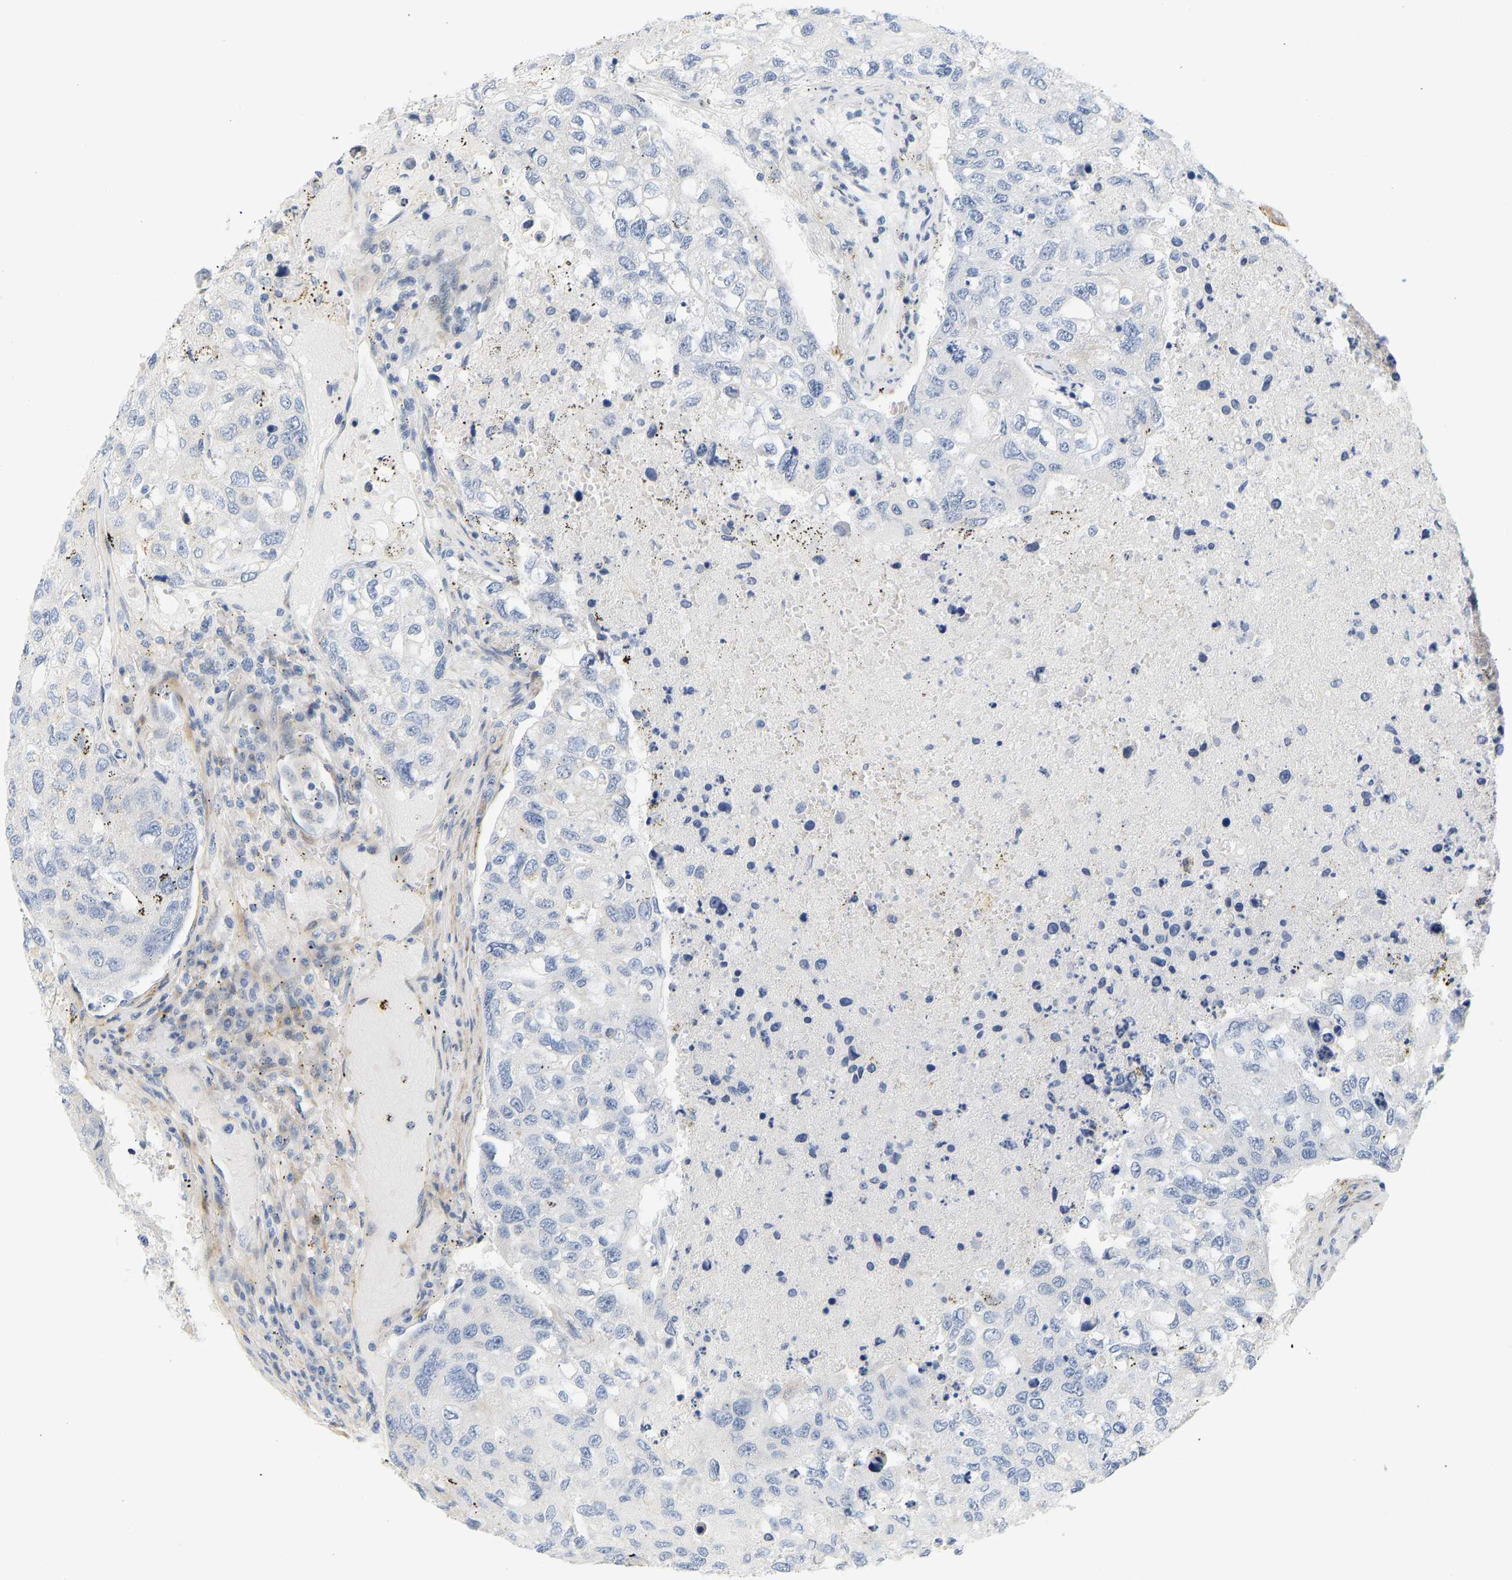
{"staining": {"intensity": "negative", "quantity": "none", "location": "none"}, "tissue": "urothelial cancer", "cell_type": "Tumor cells", "image_type": "cancer", "snomed": [{"axis": "morphology", "description": "Urothelial carcinoma, High grade"}, {"axis": "topography", "description": "Lymph node"}, {"axis": "topography", "description": "Urinary bladder"}], "caption": "The immunohistochemistry photomicrograph has no significant expression in tumor cells of urothelial cancer tissue. The staining was performed using DAB to visualize the protein expression in brown, while the nuclei were stained in blue with hematoxylin (Magnification: 20x).", "gene": "SLC30A7", "patient": {"sex": "male", "age": 51}}